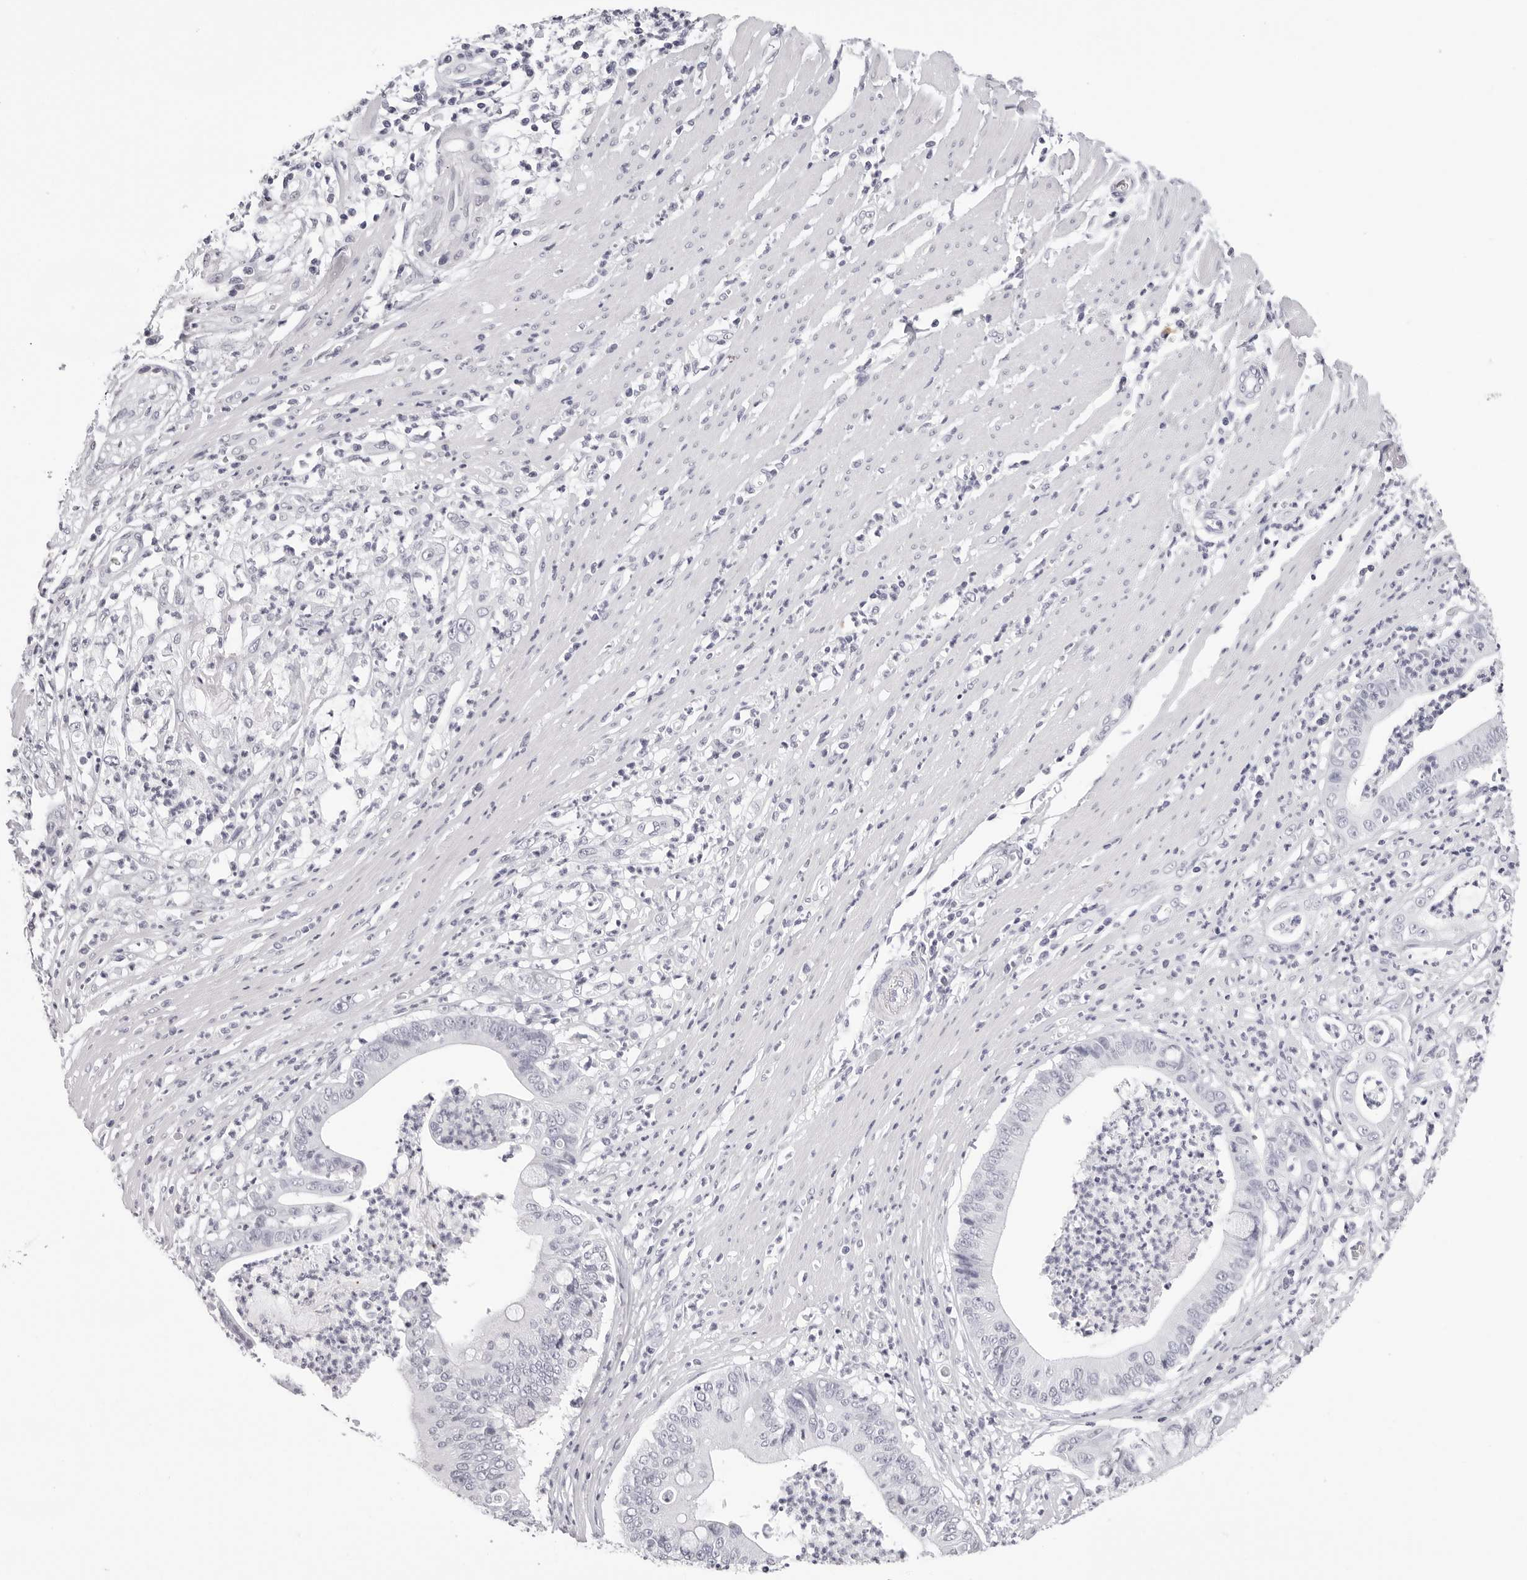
{"staining": {"intensity": "negative", "quantity": "none", "location": "none"}, "tissue": "pancreatic cancer", "cell_type": "Tumor cells", "image_type": "cancer", "snomed": [{"axis": "morphology", "description": "Adenocarcinoma, NOS"}, {"axis": "topography", "description": "Pancreas"}], "caption": "Tumor cells are negative for protein expression in human pancreatic adenocarcinoma. The staining was performed using DAB to visualize the protein expression in brown, while the nuclei were stained in blue with hematoxylin (Magnification: 20x).", "gene": "CST5", "patient": {"sex": "male", "age": 69}}